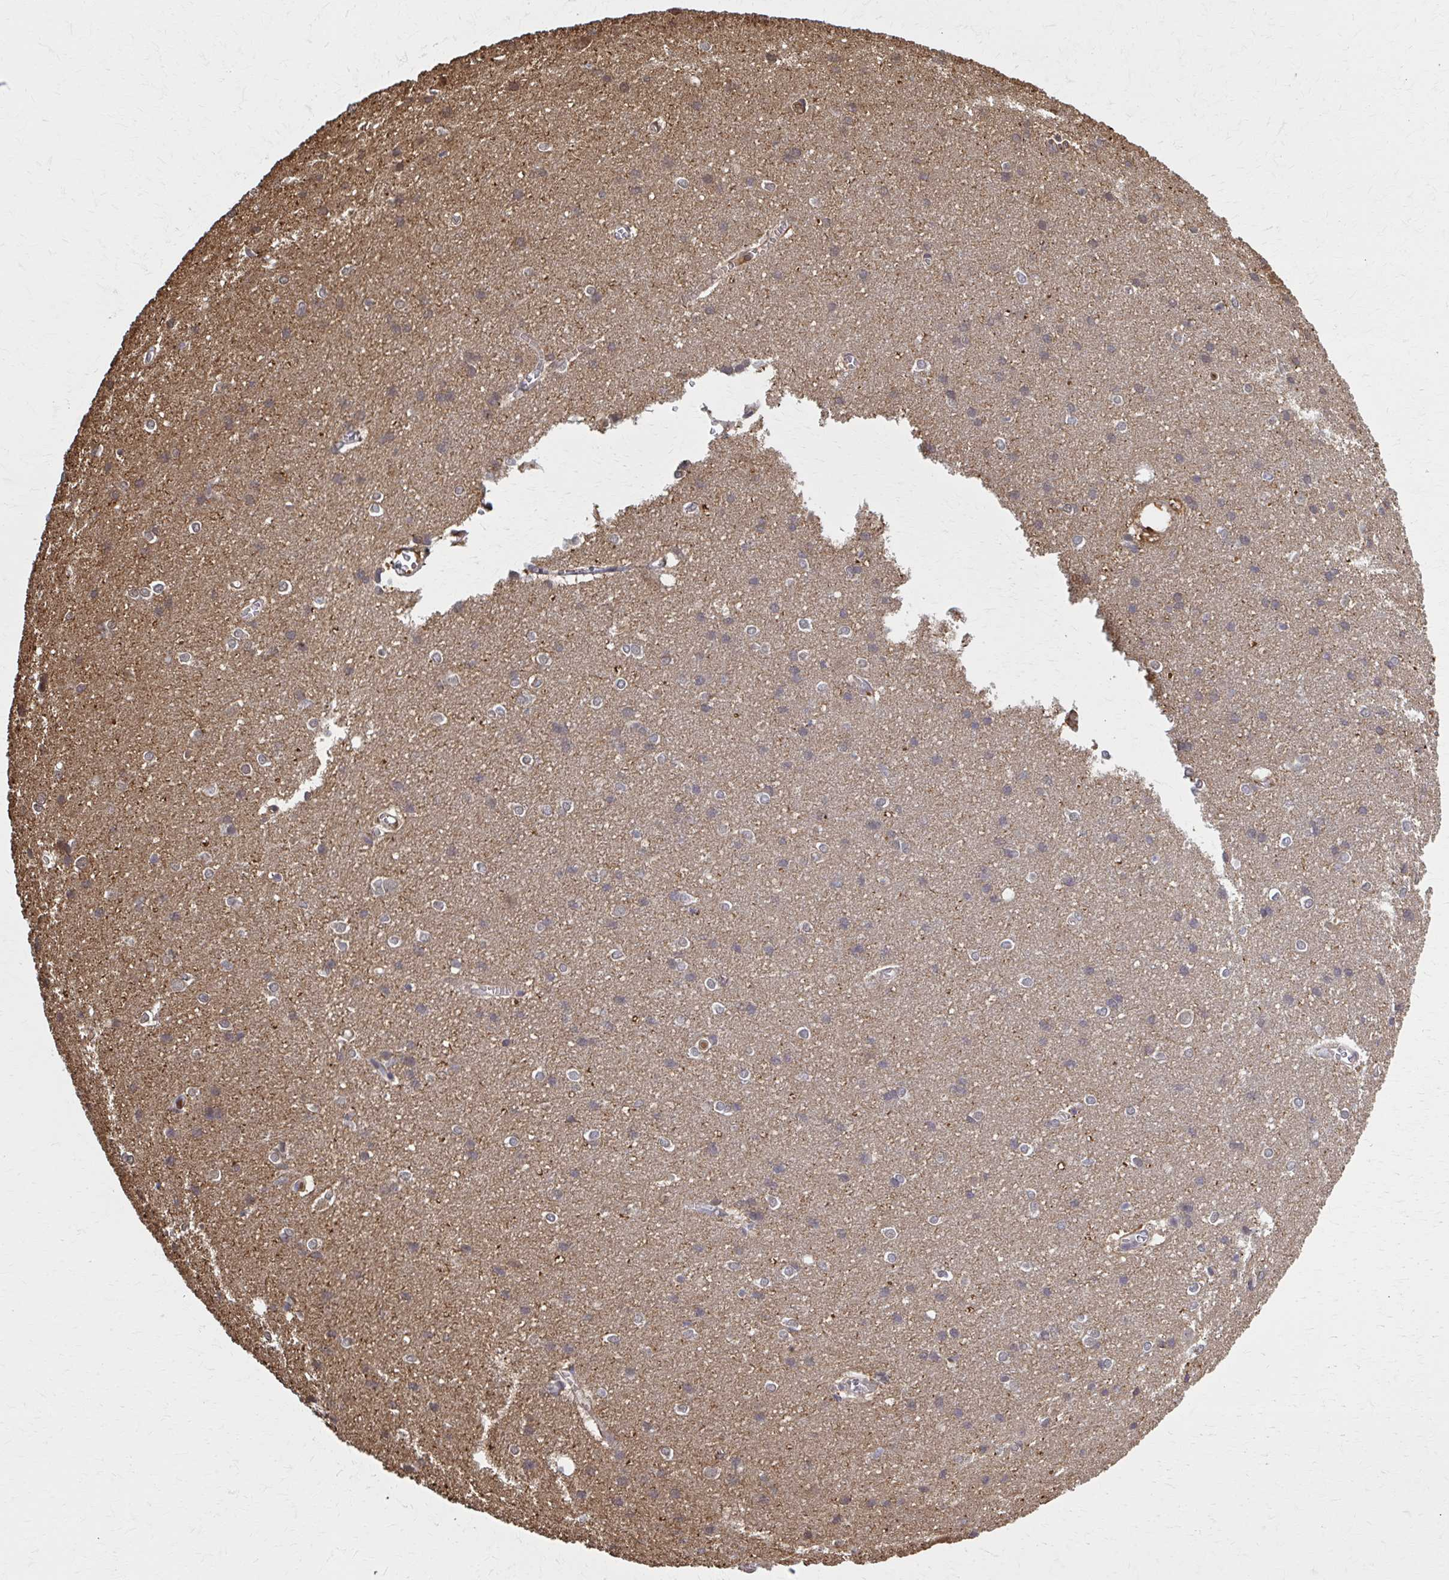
{"staining": {"intensity": "weak", "quantity": "25%-75%", "location": "cytoplasmic/membranous"}, "tissue": "cerebral cortex", "cell_type": "Endothelial cells", "image_type": "normal", "snomed": [{"axis": "morphology", "description": "Normal tissue, NOS"}, {"axis": "topography", "description": "Cerebral cortex"}], "caption": "An immunohistochemistry (IHC) micrograph of unremarkable tissue is shown. Protein staining in brown highlights weak cytoplasmic/membranous positivity in cerebral cortex within endothelial cells. (IHC, brightfield microscopy, high magnification).", "gene": "MDH1", "patient": {"sex": "male", "age": 37}}